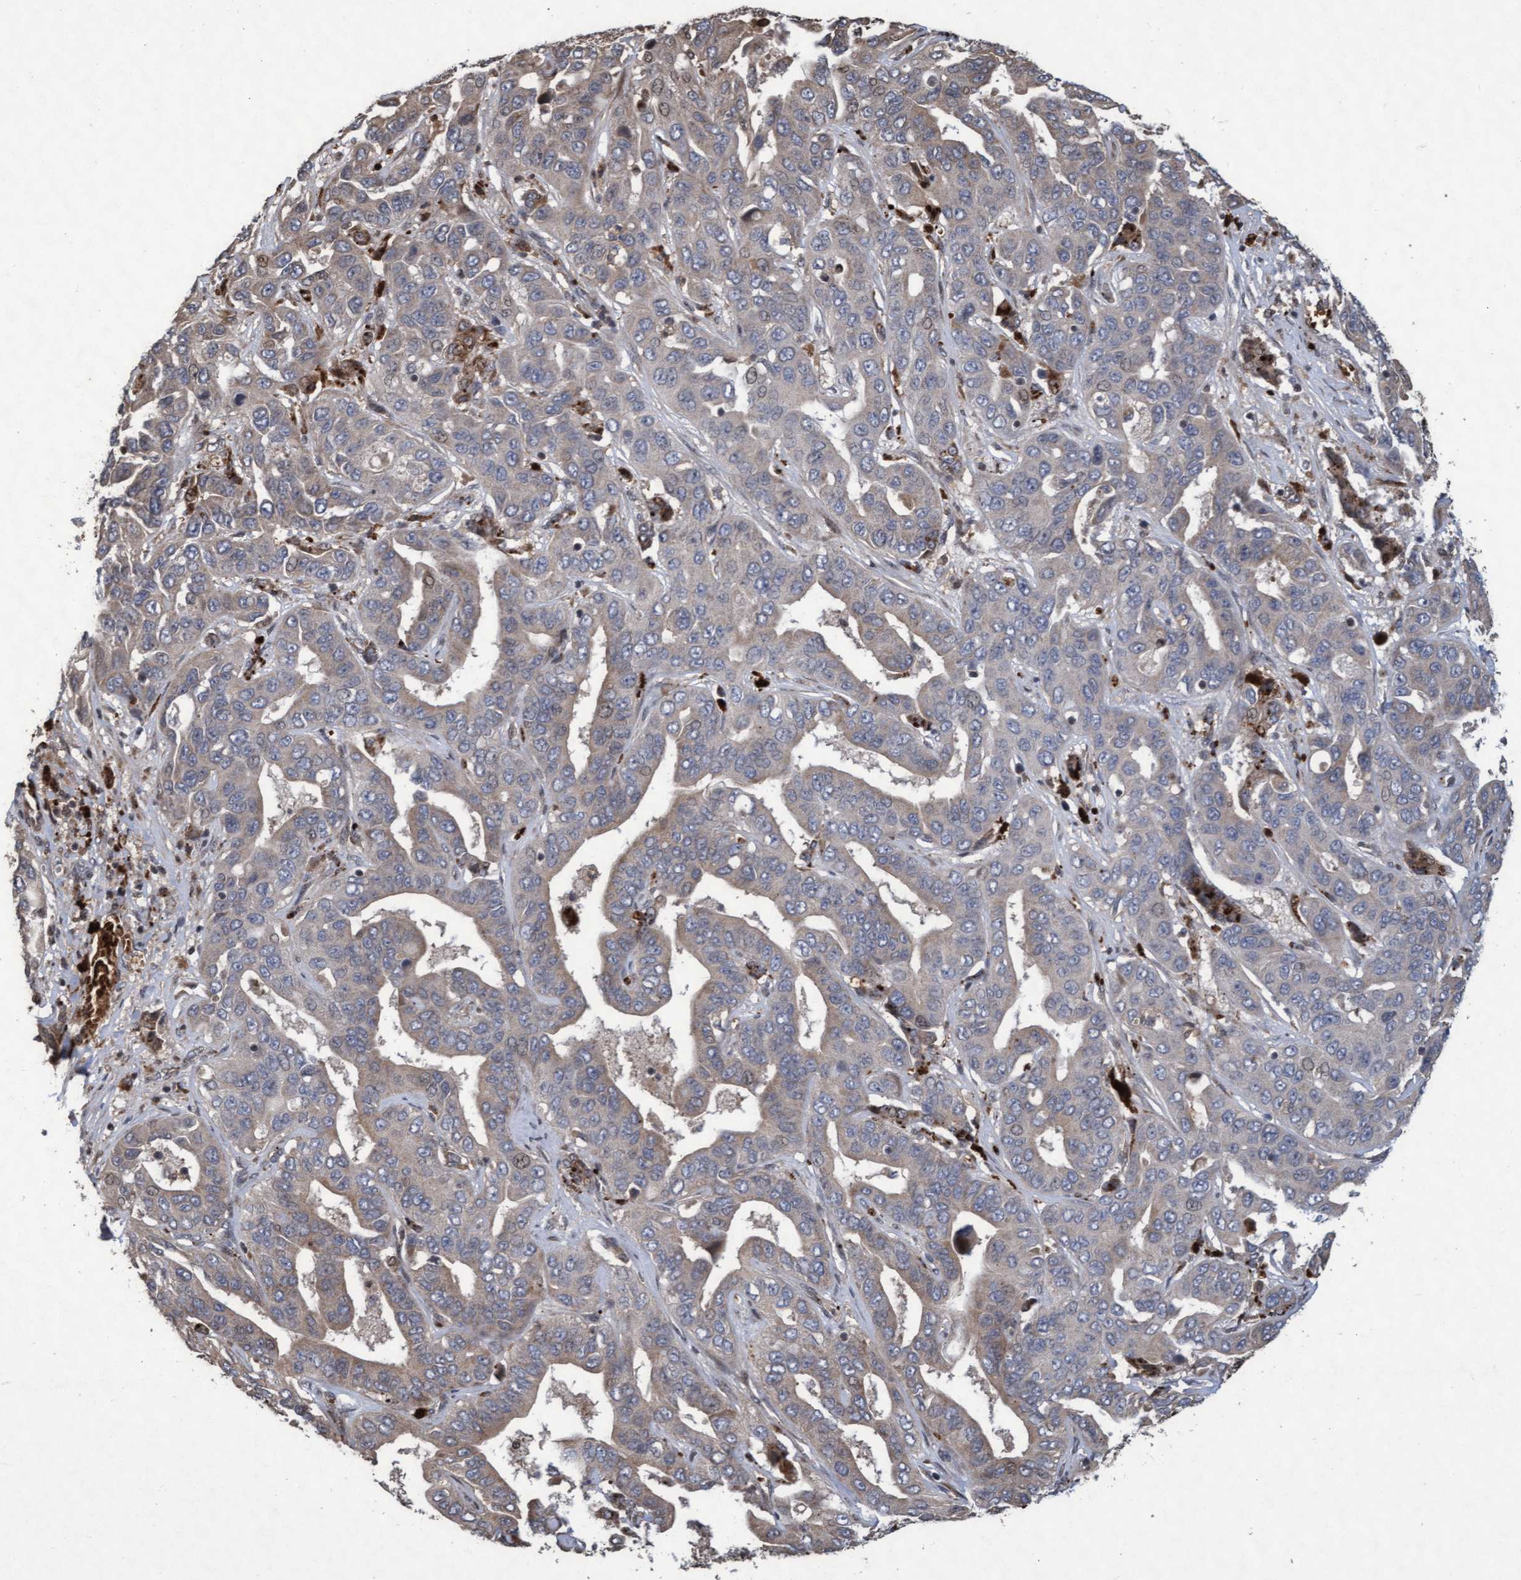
{"staining": {"intensity": "weak", "quantity": "25%-75%", "location": "cytoplasmic/membranous"}, "tissue": "liver cancer", "cell_type": "Tumor cells", "image_type": "cancer", "snomed": [{"axis": "morphology", "description": "Cholangiocarcinoma"}, {"axis": "topography", "description": "Liver"}], "caption": "A histopathology image of human liver cancer stained for a protein demonstrates weak cytoplasmic/membranous brown staining in tumor cells. (DAB = brown stain, brightfield microscopy at high magnification).", "gene": "KCNC2", "patient": {"sex": "female", "age": 52}}